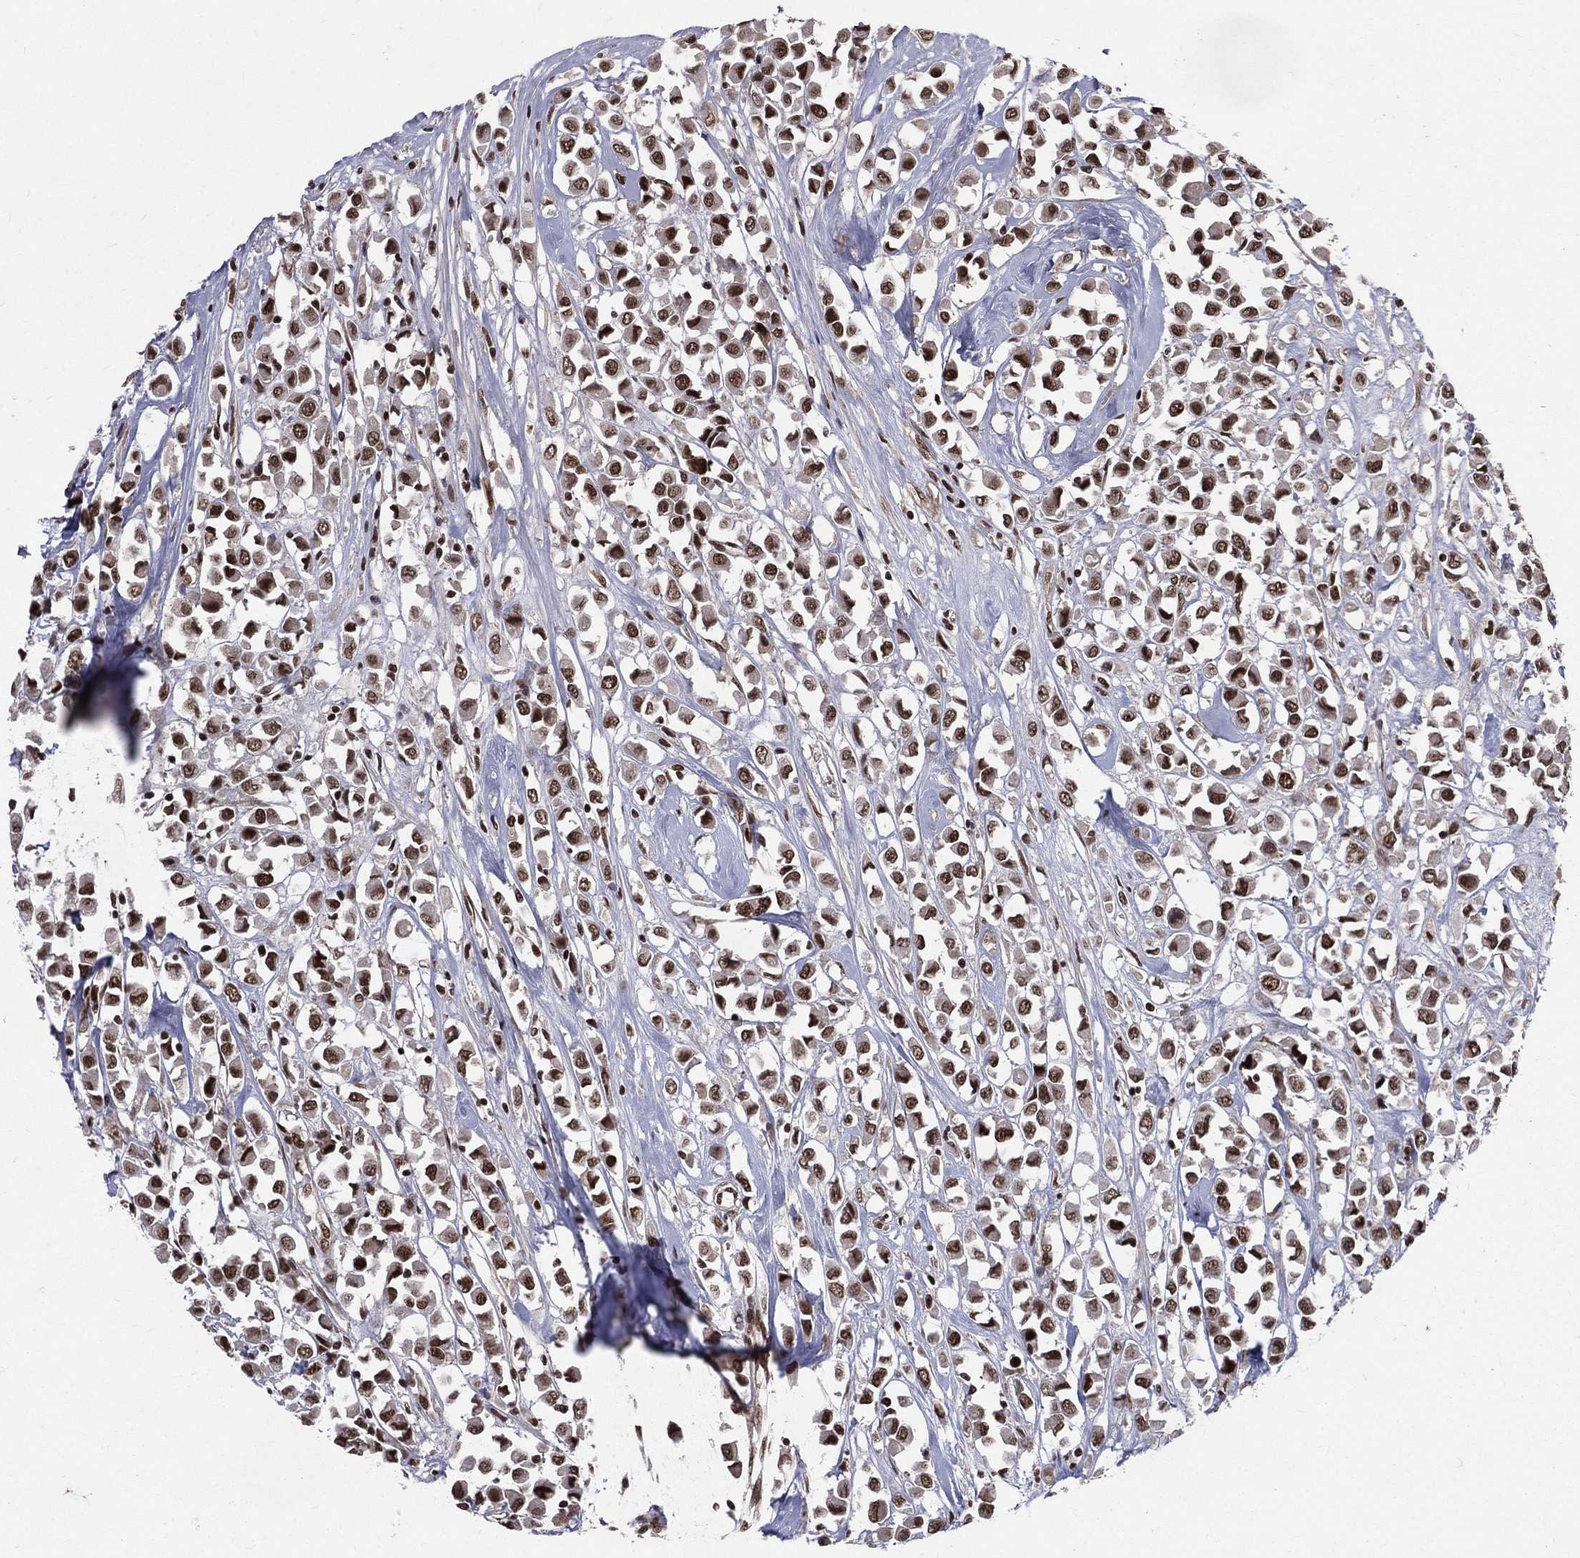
{"staining": {"intensity": "strong", "quantity": ">75%", "location": "nuclear"}, "tissue": "breast cancer", "cell_type": "Tumor cells", "image_type": "cancer", "snomed": [{"axis": "morphology", "description": "Duct carcinoma"}, {"axis": "topography", "description": "Breast"}], "caption": "IHC image of breast infiltrating ductal carcinoma stained for a protein (brown), which exhibits high levels of strong nuclear staining in approximately >75% of tumor cells.", "gene": "SMC3", "patient": {"sex": "female", "age": 61}}